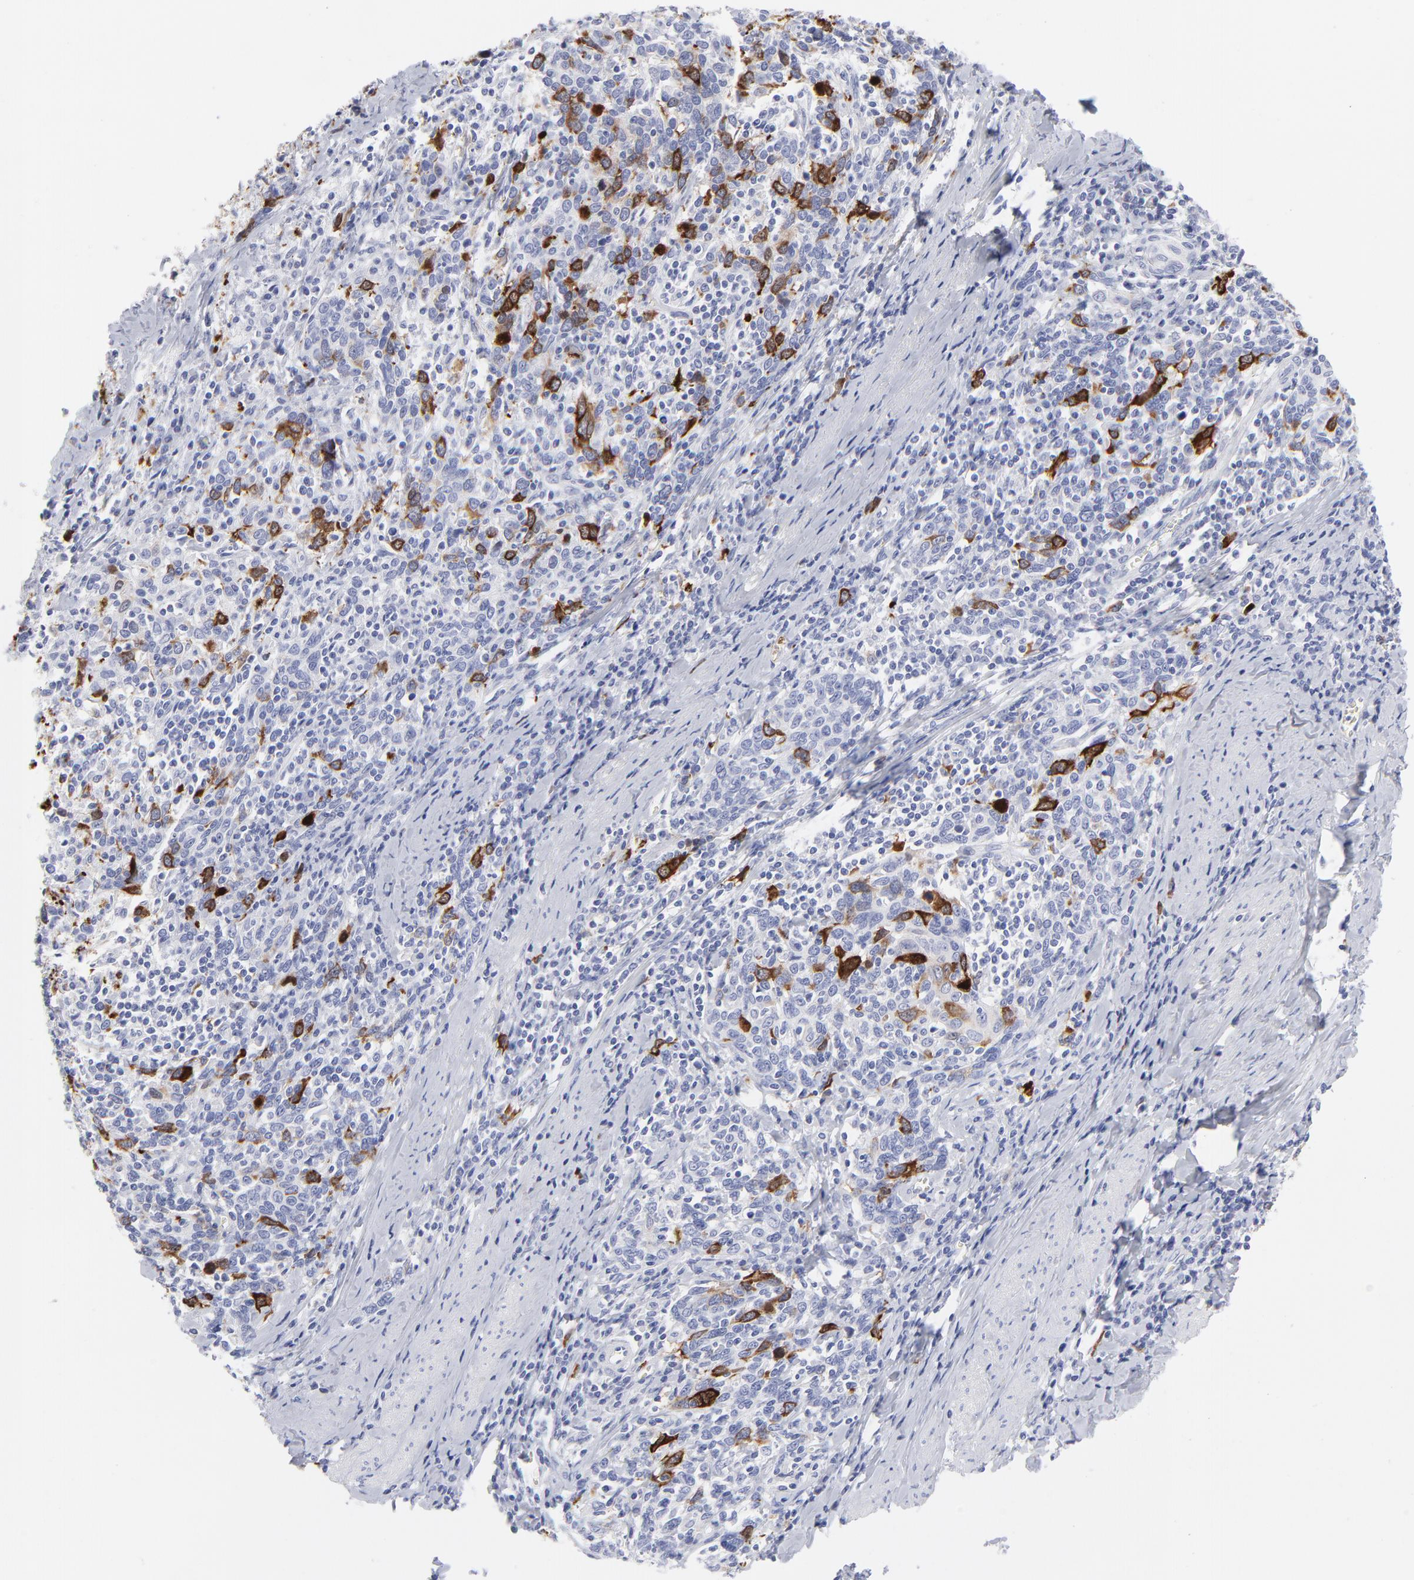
{"staining": {"intensity": "strong", "quantity": "<25%", "location": "cytoplasmic/membranous"}, "tissue": "cervical cancer", "cell_type": "Tumor cells", "image_type": "cancer", "snomed": [{"axis": "morphology", "description": "Squamous cell carcinoma, NOS"}, {"axis": "topography", "description": "Cervix"}], "caption": "DAB immunohistochemical staining of cervical squamous cell carcinoma reveals strong cytoplasmic/membranous protein positivity in about <25% of tumor cells.", "gene": "CCNB1", "patient": {"sex": "female", "age": 41}}